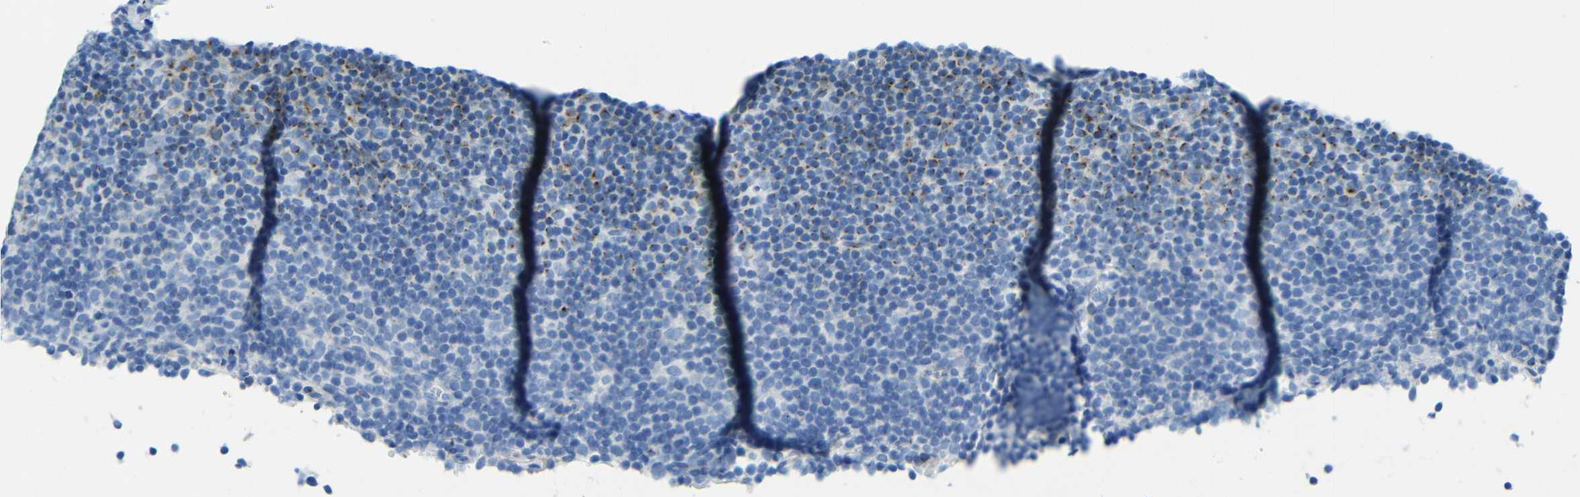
{"staining": {"intensity": "negative", "quantity": "none", "location": "none"}, "tissue": "lymphoma", "cell_type": "Tumor cells", "image_type": "cancer", "snomed": [{"axis": "morphology", "description": "Malignant lymphoma, non-Hodgkin's type, Low grade"}, {"axis": "topography", "description": "Lymph node"}], "caption": "Tumor cells show no significant staining in lymphoma.", "gene": "TUBB4B", "patient": {"sex": "female", "age": 67}}